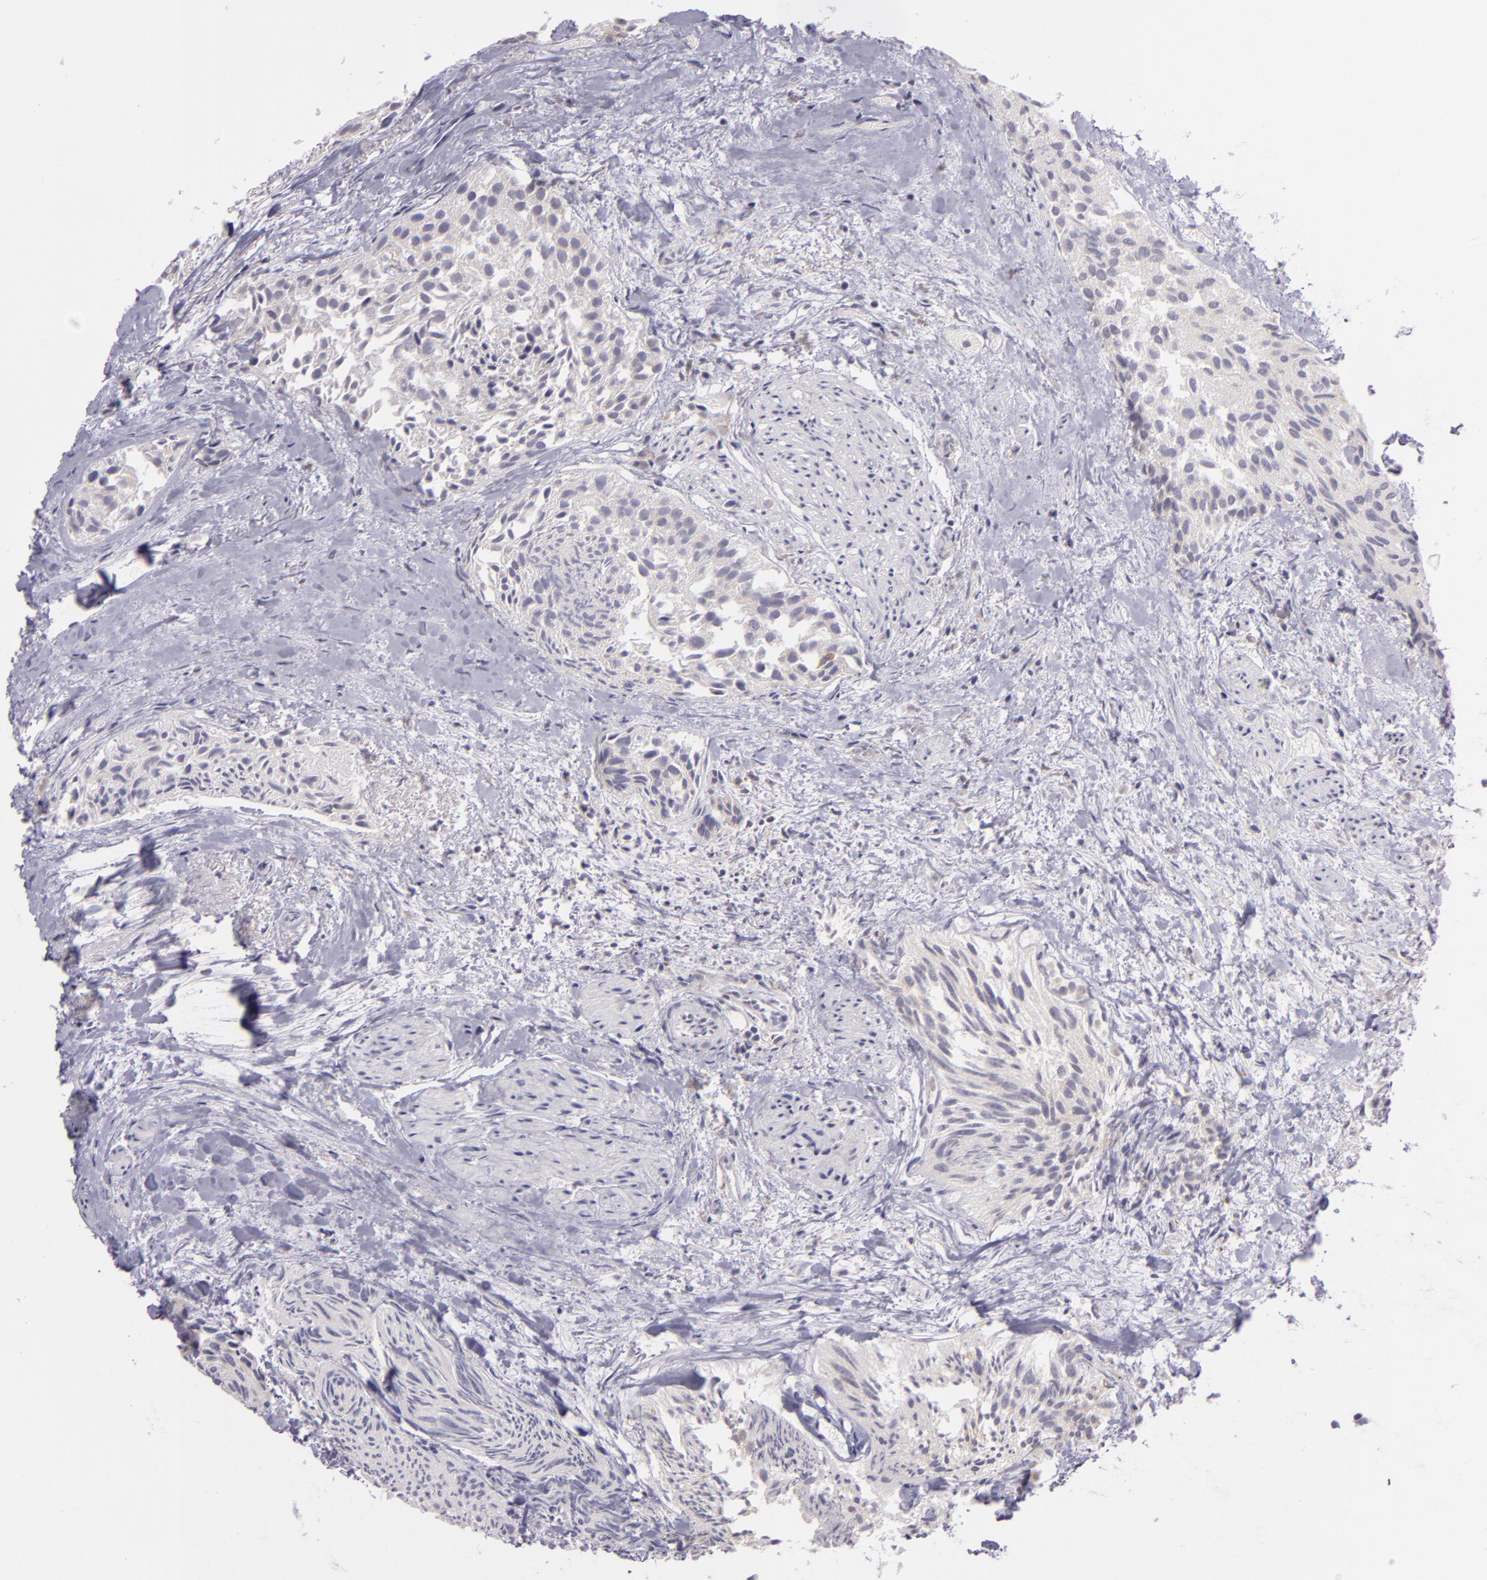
{"staining": {"intensity": "weak", "quantity": ">75%", "location": "cytoplasmic/membranous"}, "tissue": "urothelial cancer", "cell_type": "Tumor cells", "image_type": "cancer", "snomed": [{"axis": "morphology", "description": "Urothelial carcinoma, High grade"}, {"axis": "topography", "description": "Urinary bladder"}], "caption": "Urothelial cancer stained with DAB immunohistochemistry (IHC) demonstrates low levels of weak cytoplasmic/membranous staining in approximately >75% of tumor cells. Immunohistochemistry stains the protein of interest in brown and the nuclei are stained blue.", "gene": "CILK1", "patient": {"sex": "female", "age": 78}}